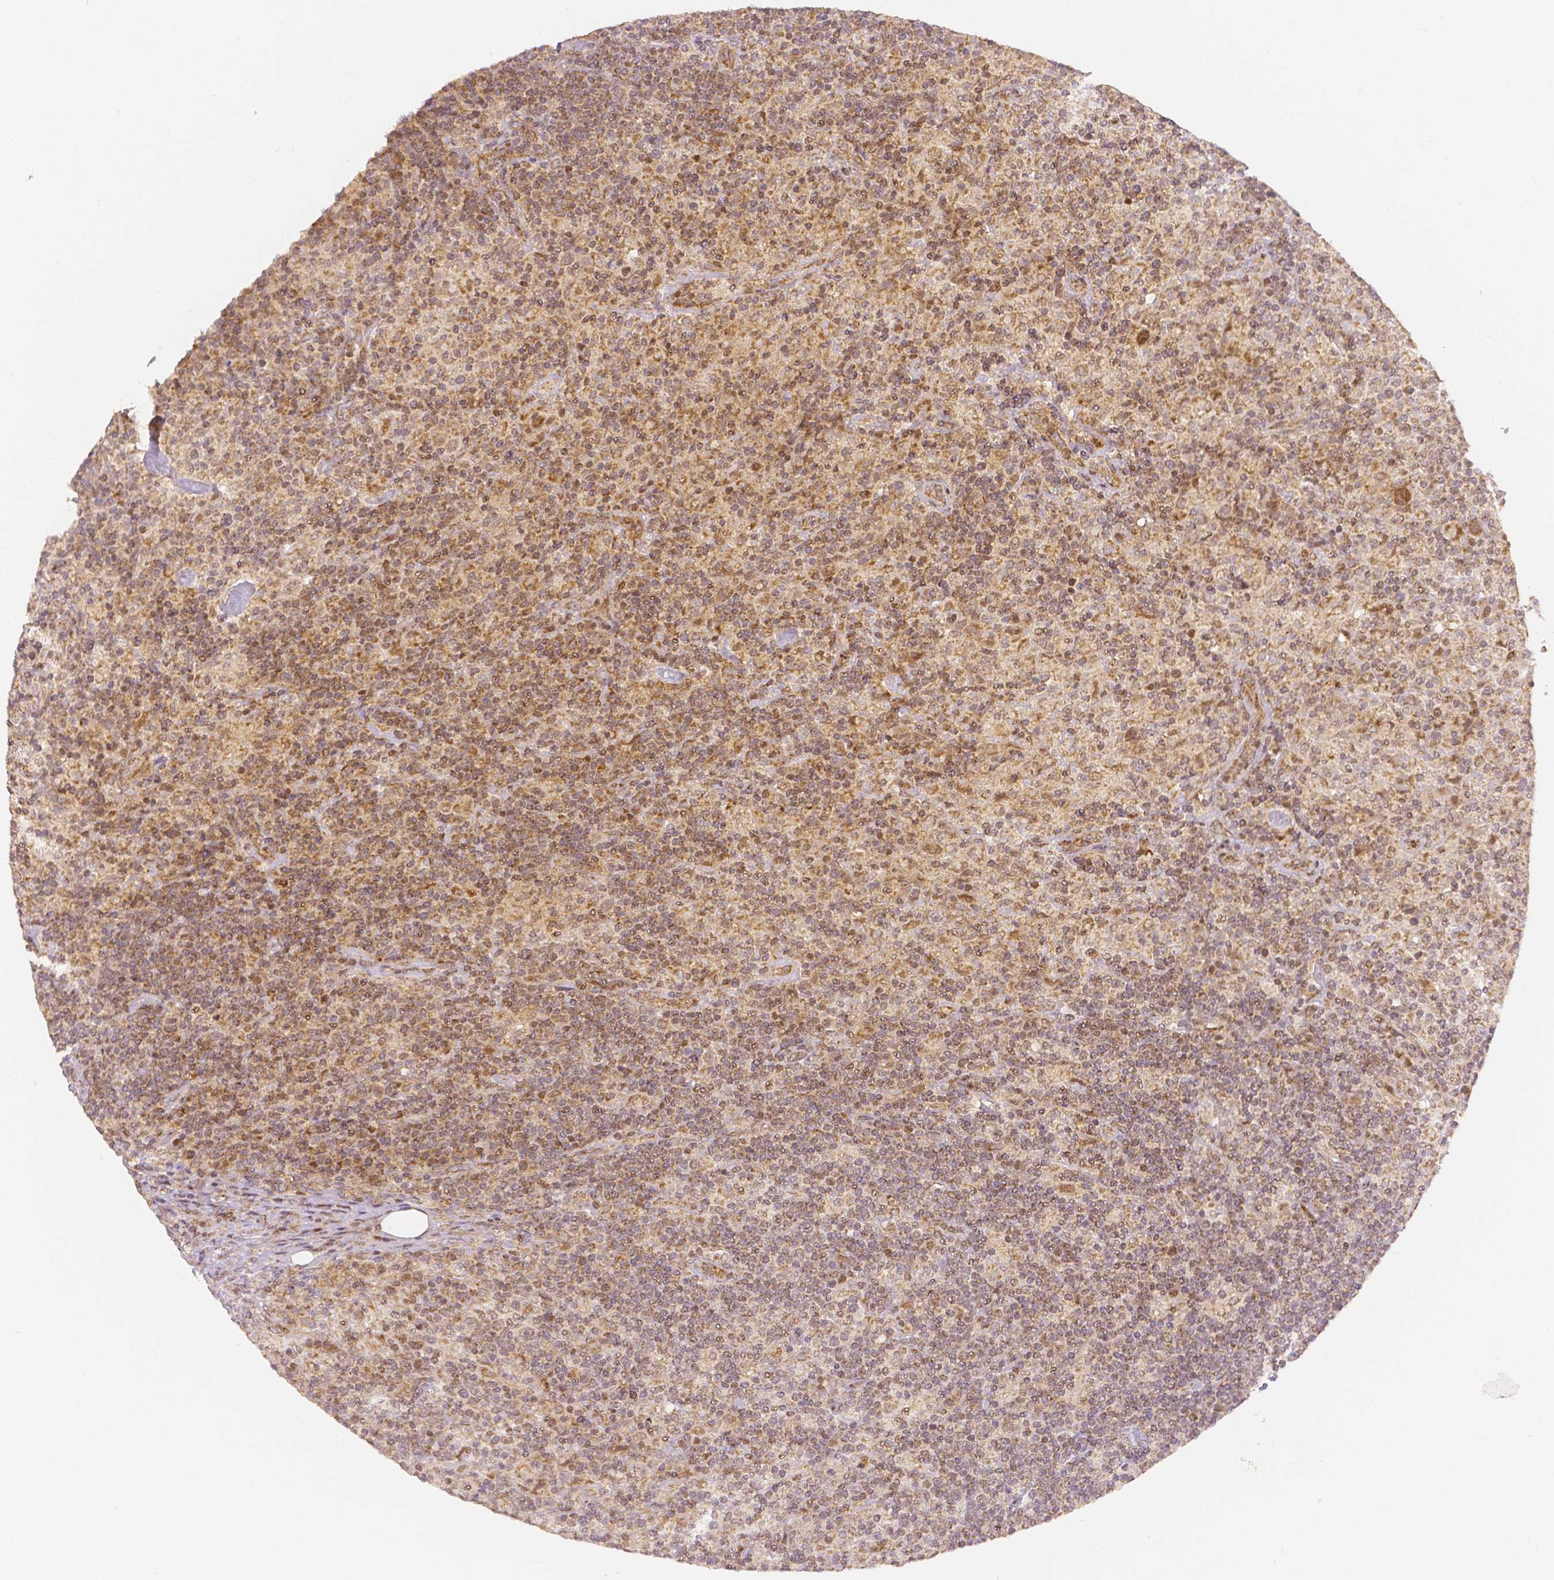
{"staining": {"intensity": "moderate", "quantity": ">75%", "location": "cytoplasmic/membranous,nuclear"}, "tissue": "lymphoma", "cell_type": "Tumor cells", "image_type": "cancer", "snomed": [{"axis": "morphology", "description": "Hodgkin's disease, NOS"}, {"axis": "topography", "description": "Lymph node"}], "caption": "IHC staining of lymphoma, which exhibits medium levels of moderate cytoplasmic/membranous and nuclear expression in approximately >75% of tumor cells indicating moderate cytoplasmic/membranous and nuclear protein staining. The staining was performed using DAB (3,3'-diaminobenzidine) (brown) for protein detection and nuclei were counterstained in hematoxylin (blue).", "gene": "RHOT1", "patient": {"sex": "male", "age": 70}}